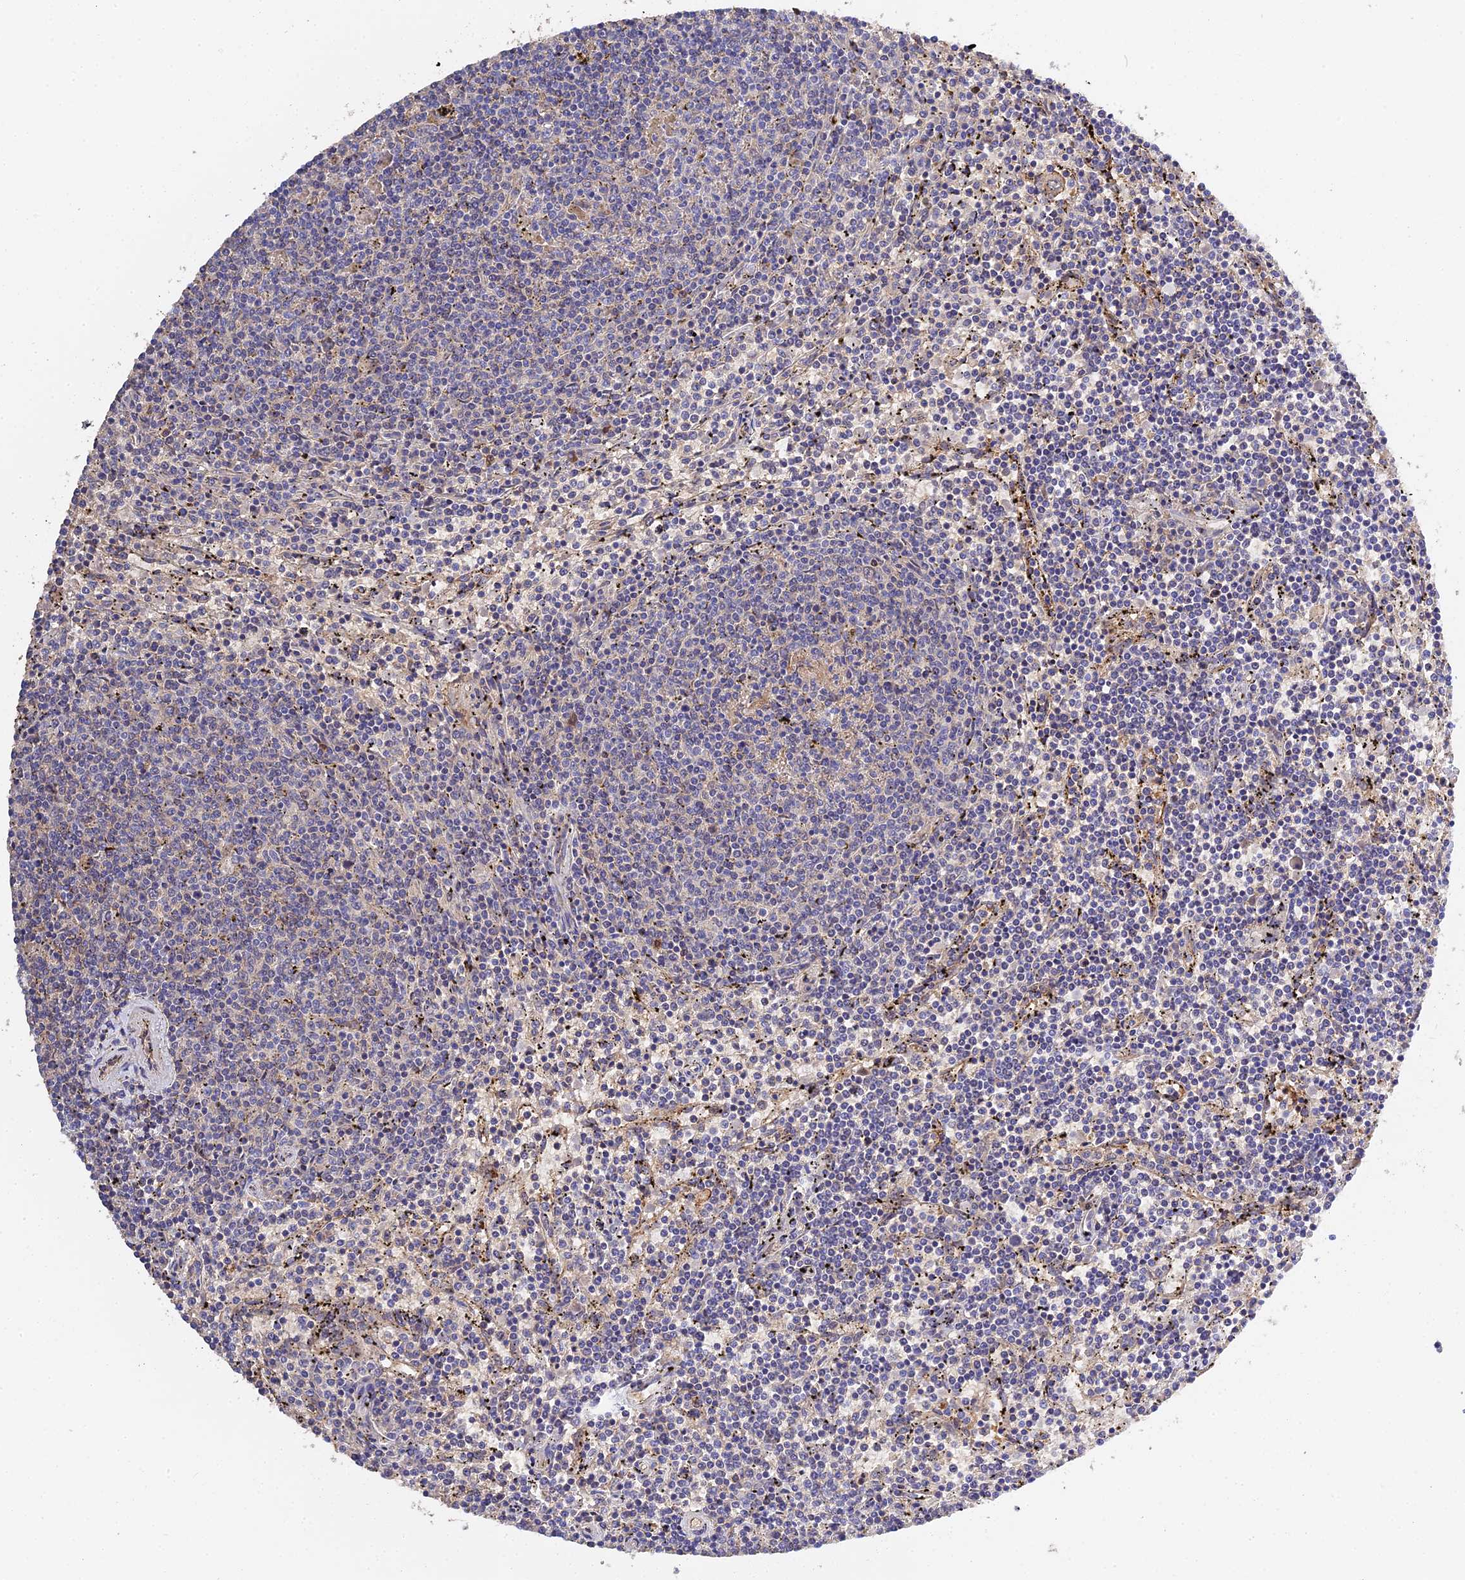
{"staining": {"intensity": "negative", "quantity": "none", "location": "none"}, "tissue": "lymphoma", "cell_type": "Tumor cells", "image_type": "cancer", "snomed": [{"axis": "morphology", "description": "Malignant lymphoma, non-Hodgkin's type, Low grade"}, {"axis": "topography", "description": "Spleen"}], "caption": "DAB (3,3'-diaminobenzidine) immunohistochemical staining of lymphoma demonstrates no significant expression in tumor cells.", "gene": "PZP", "patient": {"sex": "female", "age": 50}}